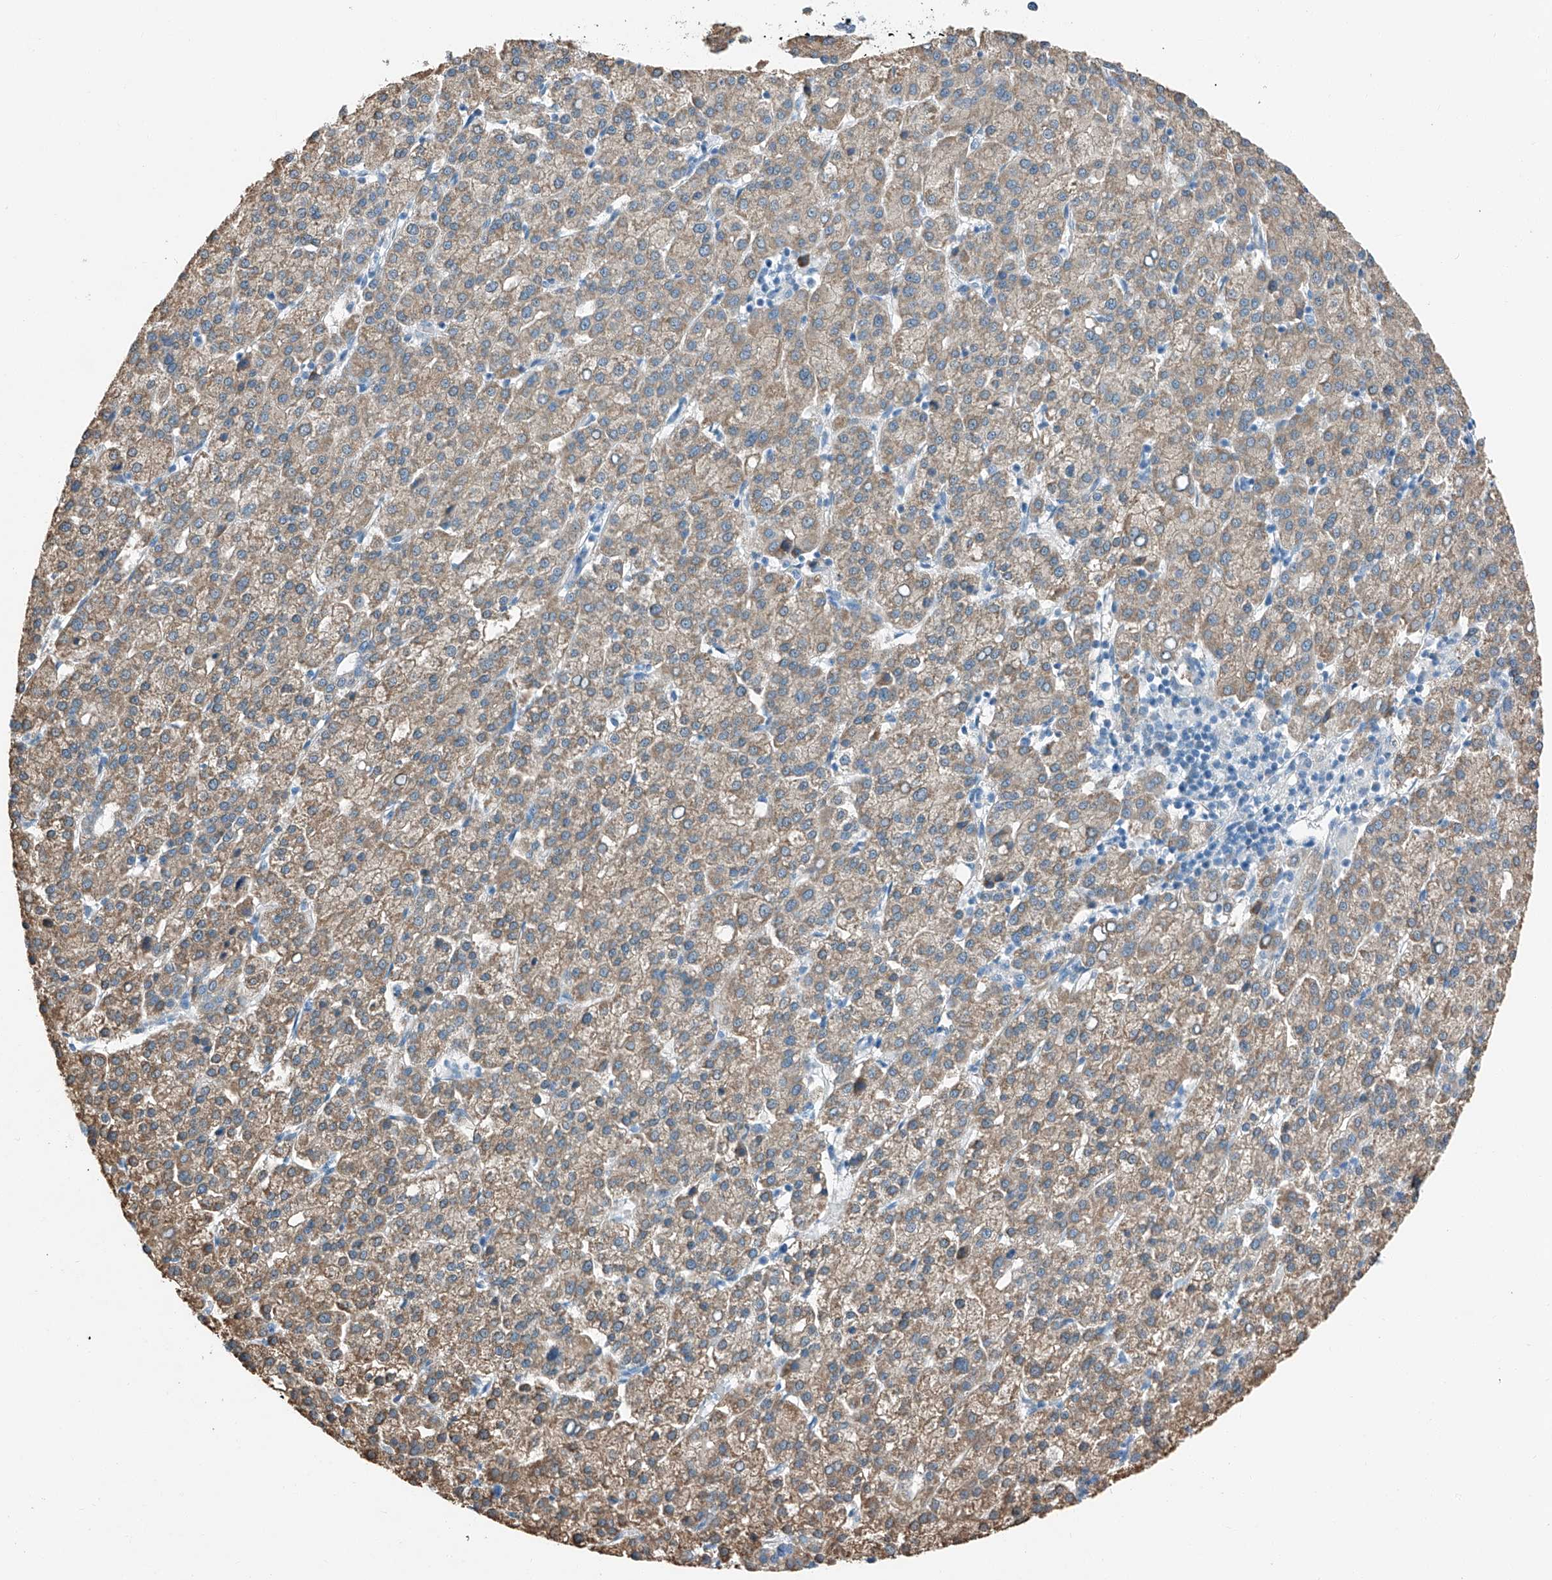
{"staining": {"intensity": "moderate", "quantity": ">75%", "location": "cytoplasmic/membranous"}, "tissue": "liver cancer", "cell_type": "Tumor cells", "image_type": "cancer", "snomed": [{"axis": "morphology", "description": "Carcinoma, Hepatocellular, NOS"}, {"axis": "topography", "description": "Liver"}], "caption": "Human hepatocellular carcinoma (liver) stained for a protein (brown) shows moderate cytoplasmic/membranous positive staining in about >75% of tumor cells.", "gene": "MDGA1", "patient": {"sex": "female", "age": 58}}